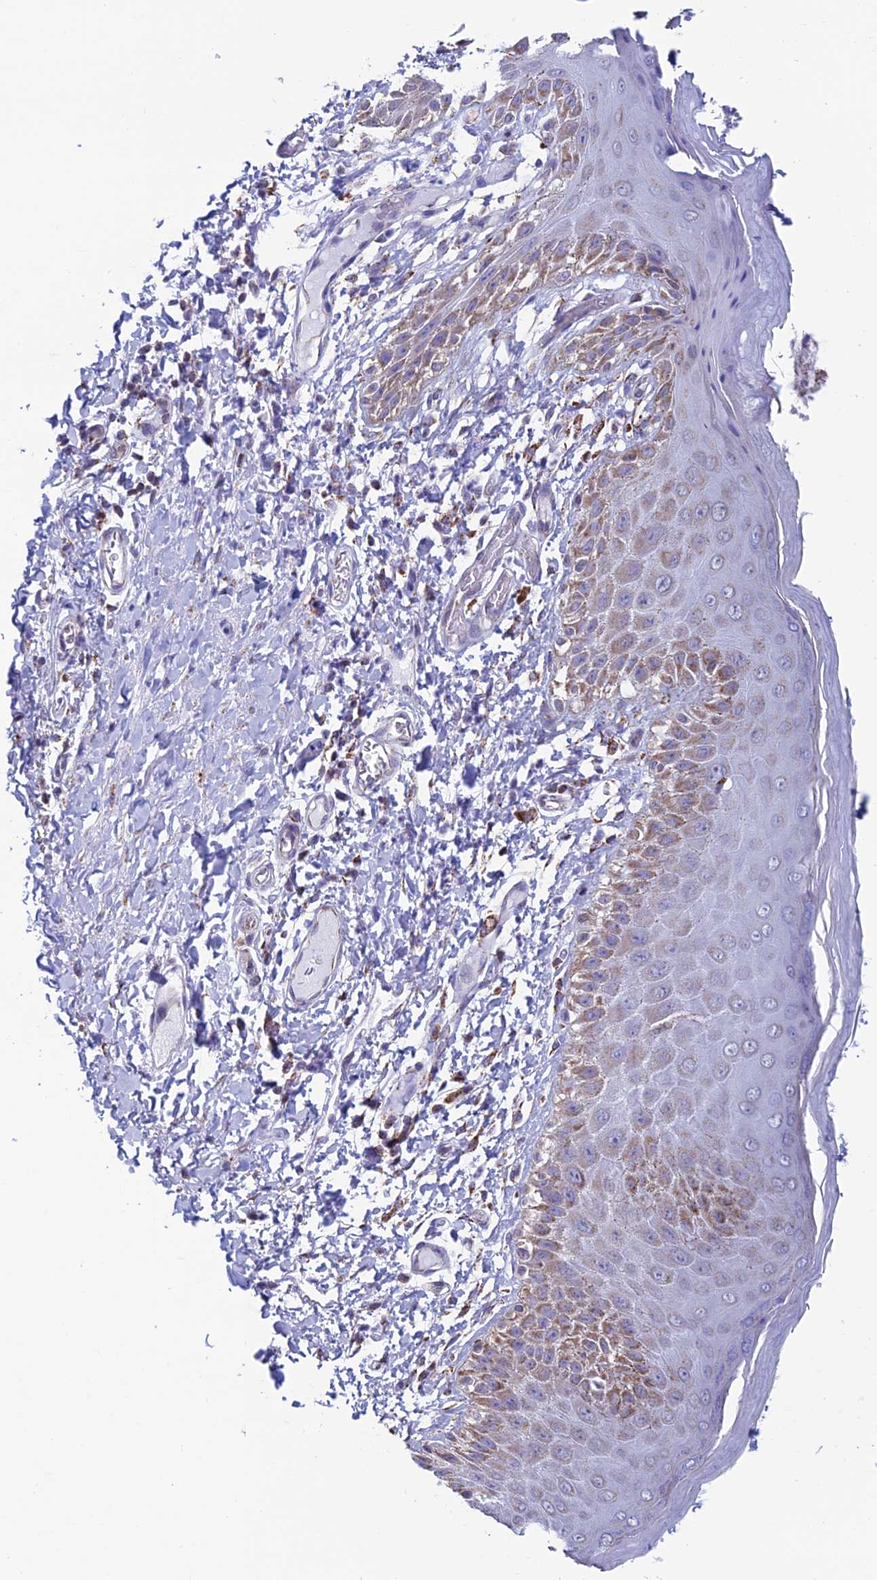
{"staining": {"intensity": "moderate", "quantity": "25%-75%", "location": "cytoplasmic/membranous"}, "tissue": "skin", "cell_type": "Epidermal cells", "image_type": "normal", "snomed": [{"axis": "morphology", "description": "Normal tissue, NOS"}, {"axis": "topography", "description": "Anal"}], "caption": "Skin stained with immunohistochemistry reveals moderate cytoplasmic/membranous positivity in about 25%-75% of epidermal cells. Ihc stains the protein of interest in brown and the nuclei are stained blue.", "gene": "ZNG1A", "patient": {"sex": "male", "age": 44}}